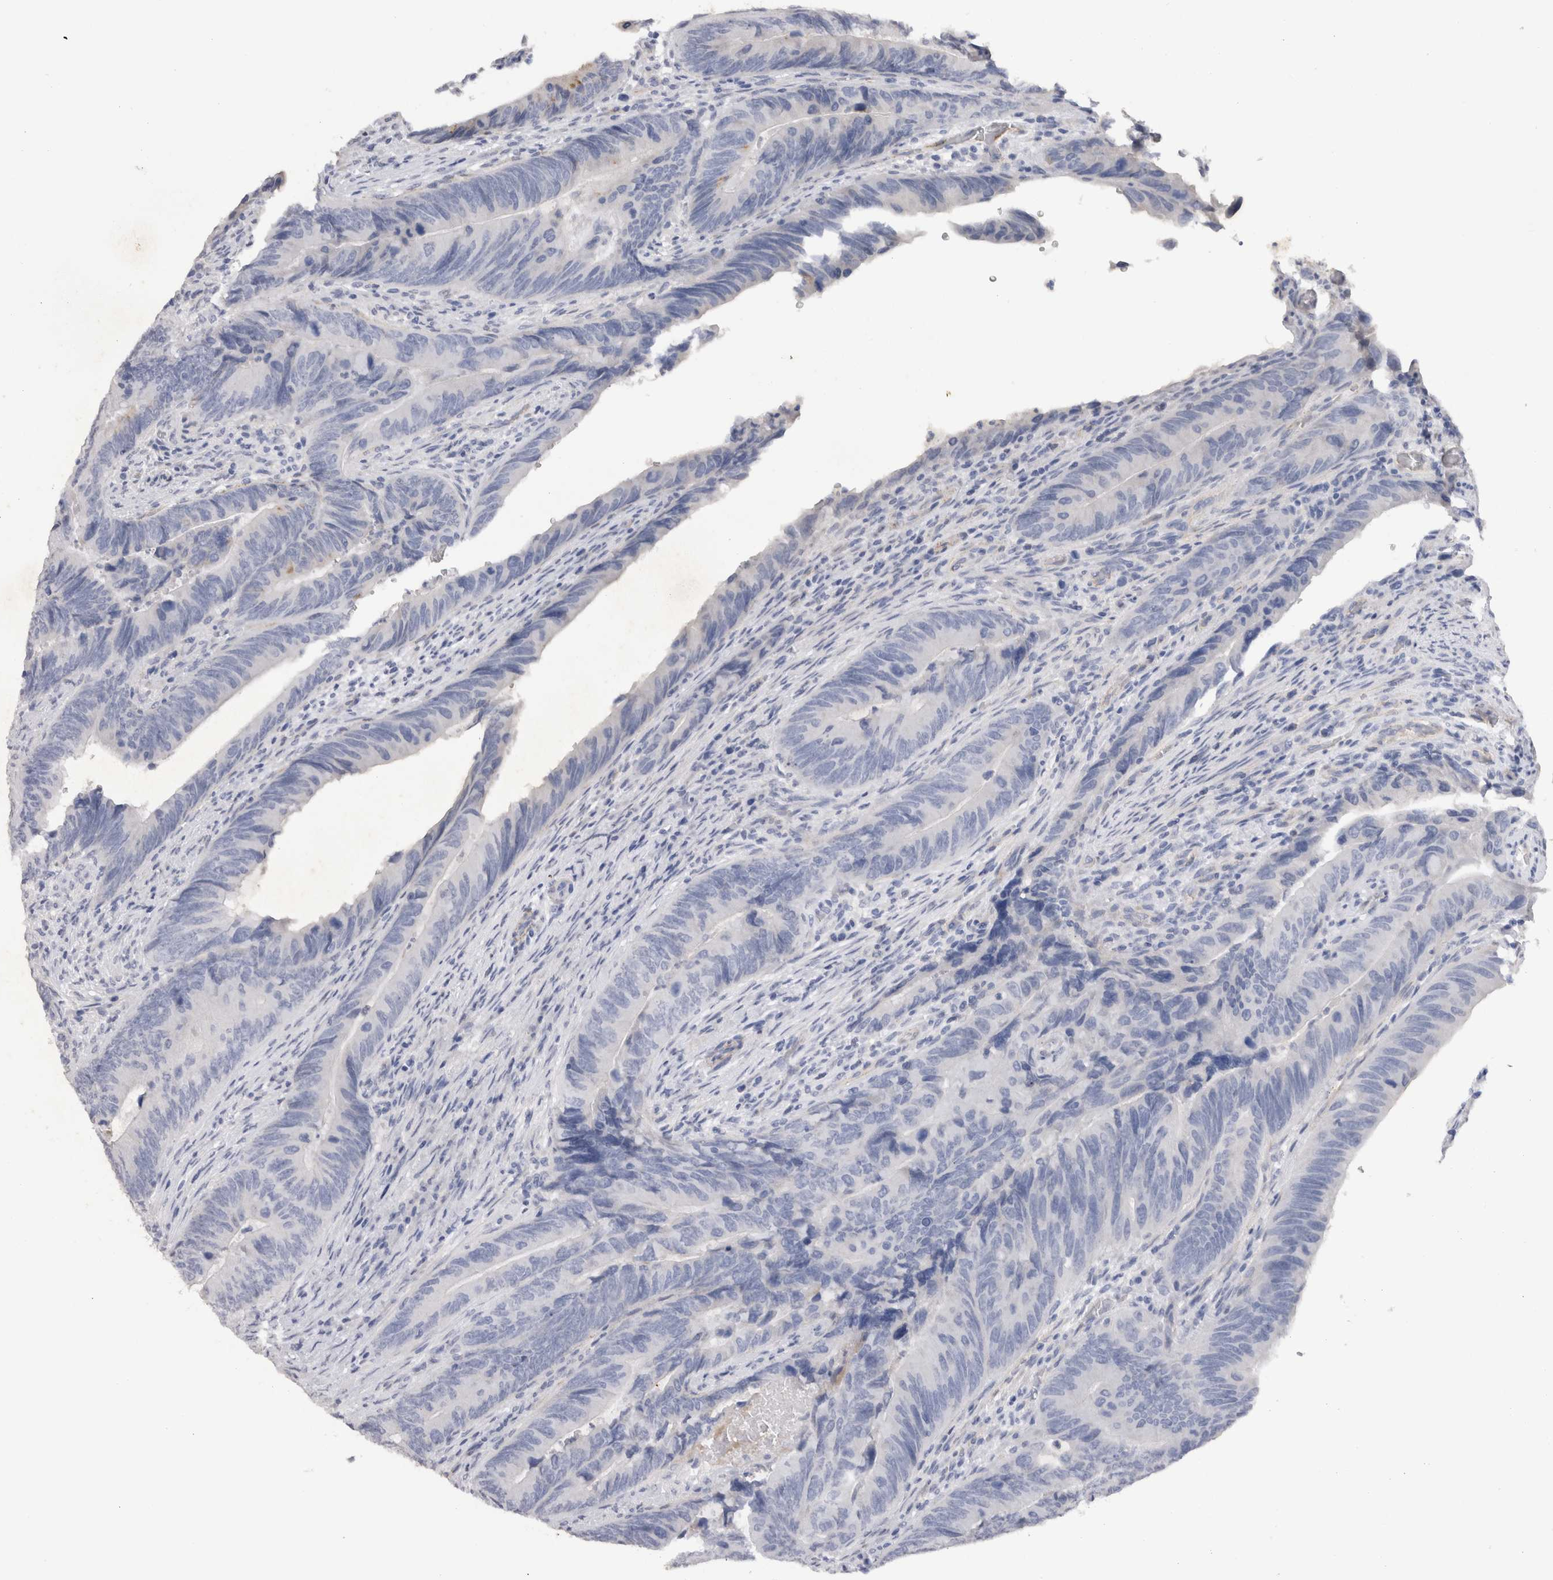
{"staining": {"intensity": "negative", "quantity": "none", "location": "none"}, "tissue": "colorectal cancer", "cell_type": "Tumor cells", "image_type": "cancer", "snomed": [{"axis": "morphology", "description": "Normal tissue, NOS"}, {"axis": "morphology", "description": "Adenocarcinoma, NOS"}, {"axis": "topography", "description": "Colon"}], "caption": "Immunohistochemistry image of neoplastic tissue: human colorectal adenocarcinoma stained with DAB exhibits no significant protein staining in tumor cells.", "gene": "CDH6", "patient": {"sex": "male", "age": 56}}